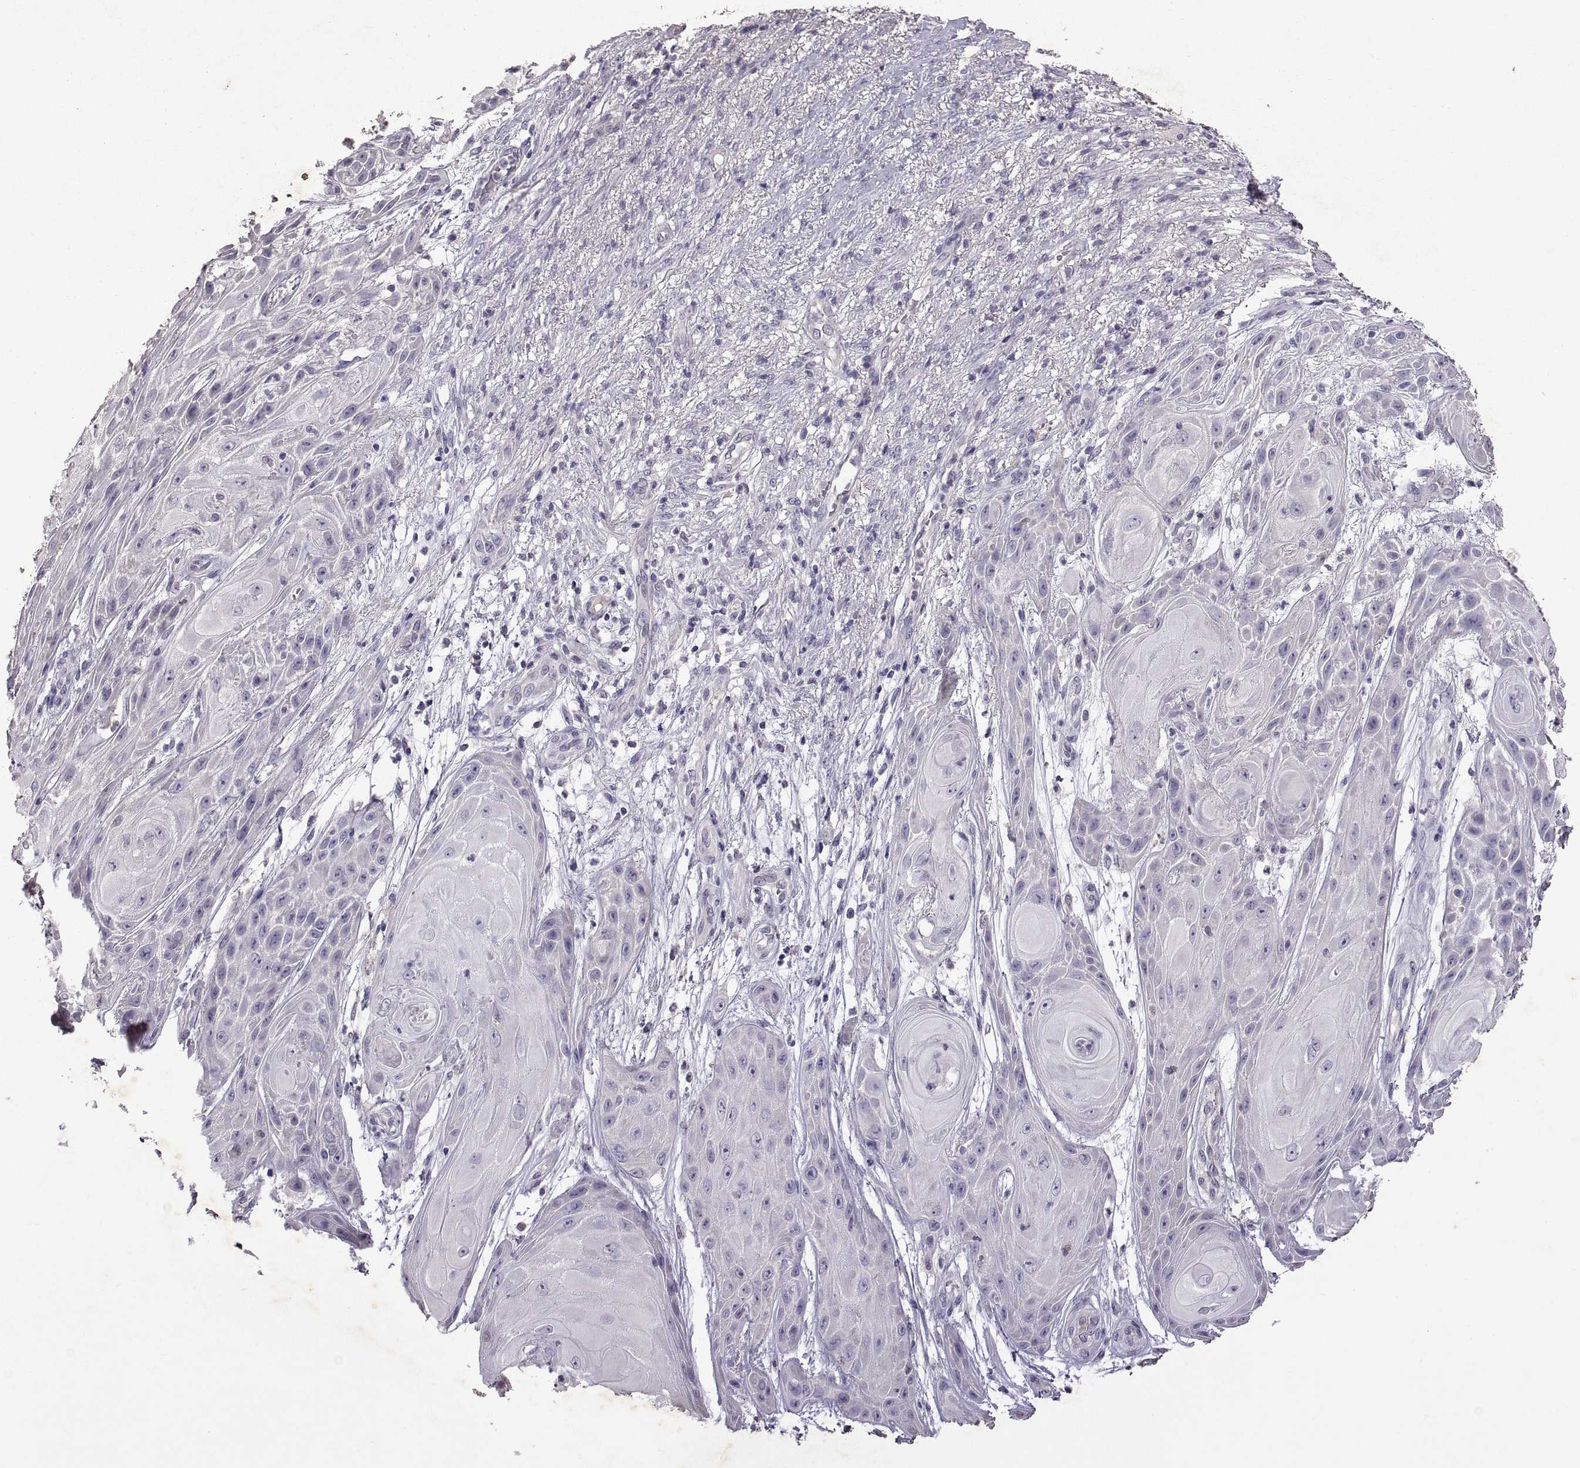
{"staining": {"intensity": "negative", "quantity": "none", "location": "none"}, "tissue": "skin cancer", "cell_type": "Tumor cells", "image_type": "cancer", "snomed": [{"axis": "morphology", "description": "Squamous cell carcinoma, NOS"}, {"axis": "topography", "description": "Skin"}], "caption": "Tumor cells show no significant positivity in skin cancer (squamous cell carcinoma). Brightfield microscopy of immunohistochemistry stained with DAB (brown) and hematoxylin (blue), captured at high magnification.", "gene": "DEFB136", "patient": {"sex": "male", "age": 62}}